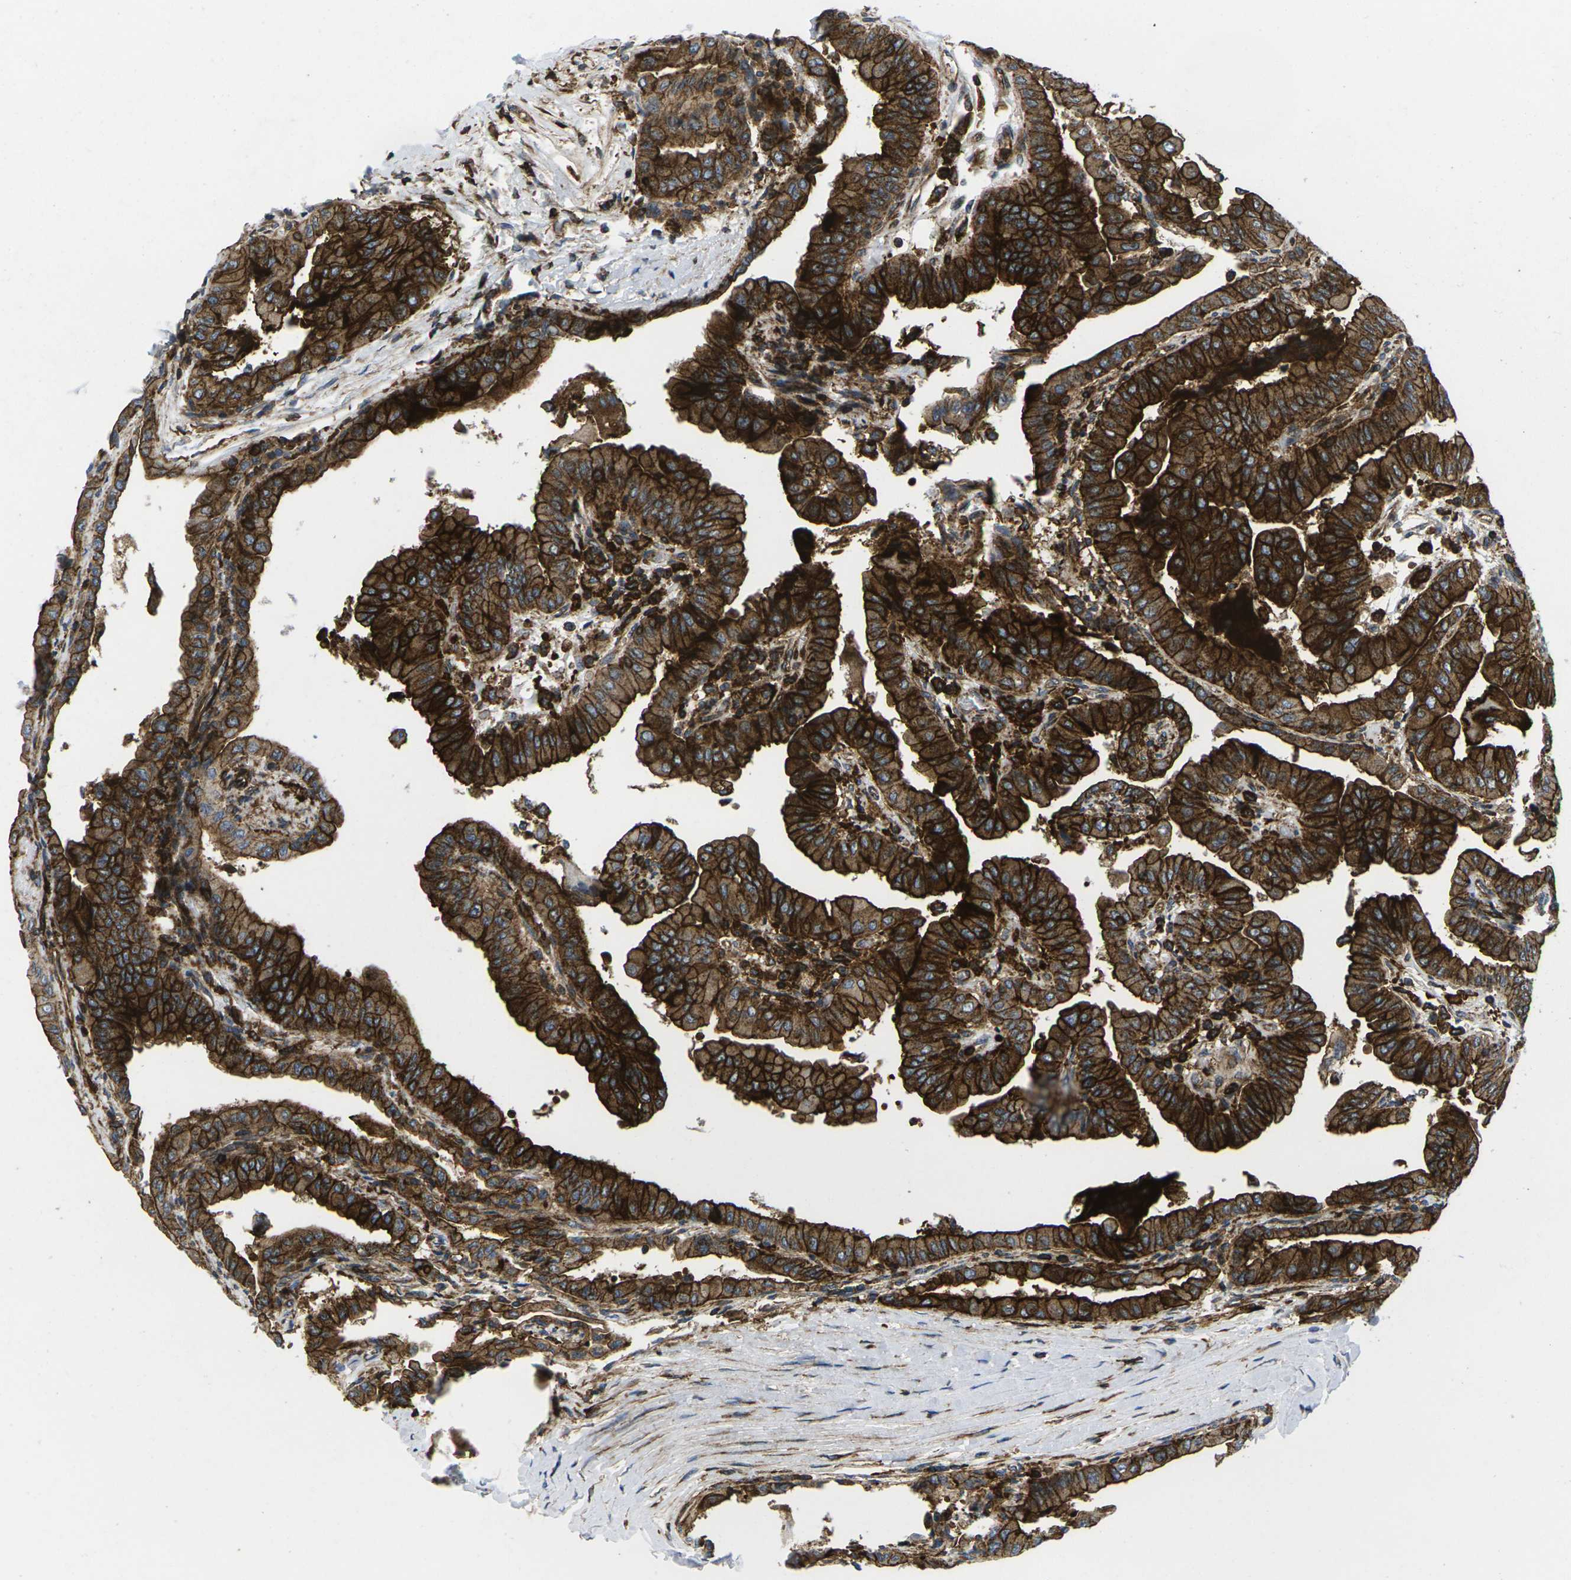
{"staining": {"intensity": "strong", "quantity": ">75%", "location": "cytoplasmic/membranous"}, "tissue": "thyroid cancer", "cell_type": "Tumor cells", "image_type": "cancer", "snomed": [{"axis": "morphology", "description": "Papillary adenocarcinoma, NOS"}, {"axis": "topography", "description": "Thyroid gland"}], "caption": "Immunohistochemistry (DAB) staining of thyroid cancer reveals strong cytoplasmic/membranous protein expression in about >75% of tumor cells.", "gene": "IQGAP1", "patient": {"sex": "male", "age": 33}}